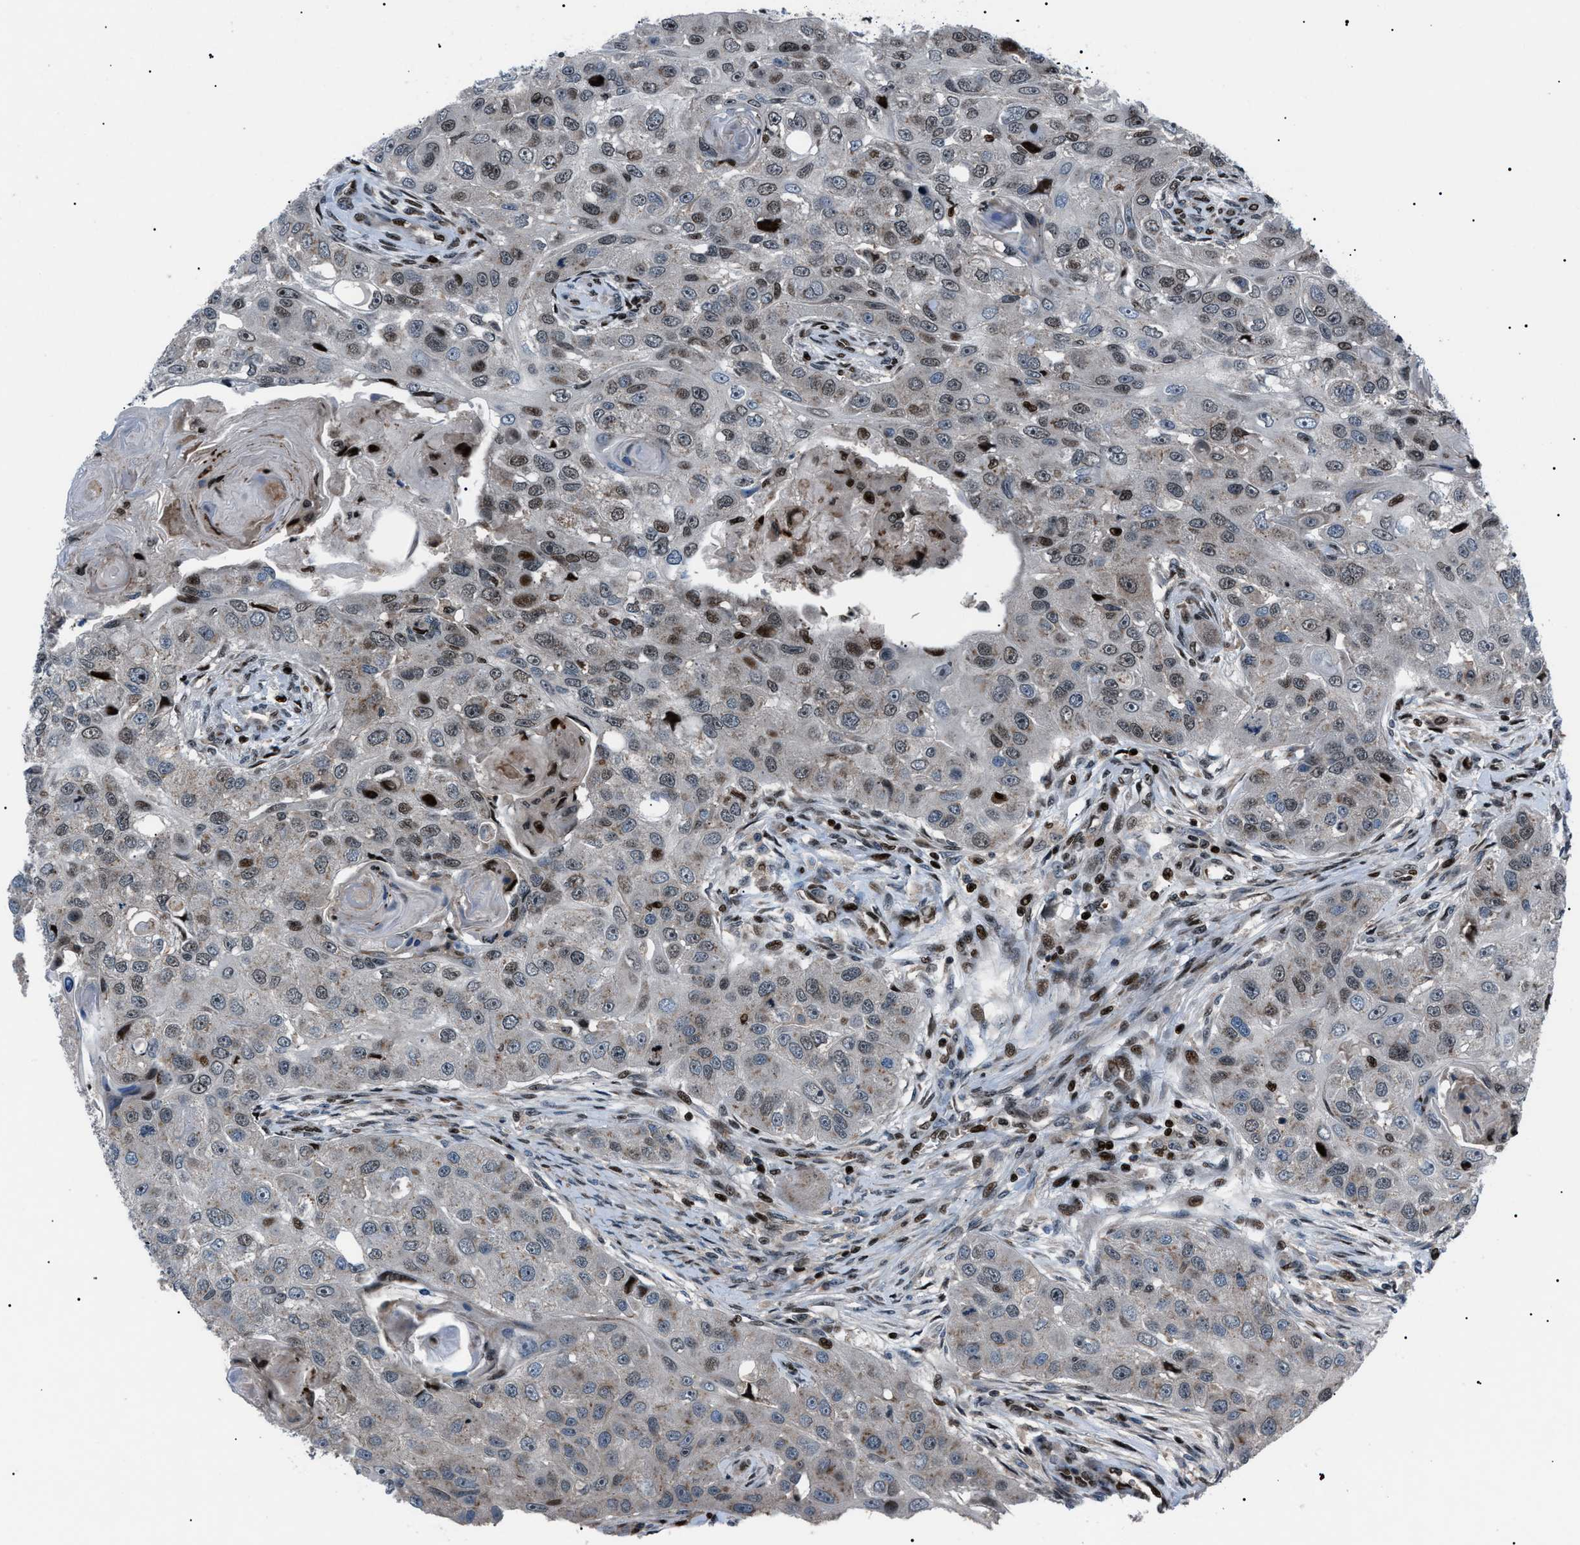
{"staining": {"intensity": "weak", "quantity": "25%-75%", "location": "nuclear"}, "tissue": "head and neck cancer", "cell_type": "Tumor cells", "image_type": "cancer", "snomed": [{"axis": "morphology", "description": "Normal tissue, NOS"}, {"axis": "morphology", "description": "Squamous cell carcinoma, NOS"}, {"axis": "topography", "description": "Skeletal muscle"}, {"axis": "topography", "description": "Head-Neck"}], "caption": "Brown immunohistochemical staining in human head and neck cancer demonstrates weak nuclear expression in about 25%-75% of tumor cells.", "gene": "PRKX", "patient": {"sex": "male", "age": 51}}